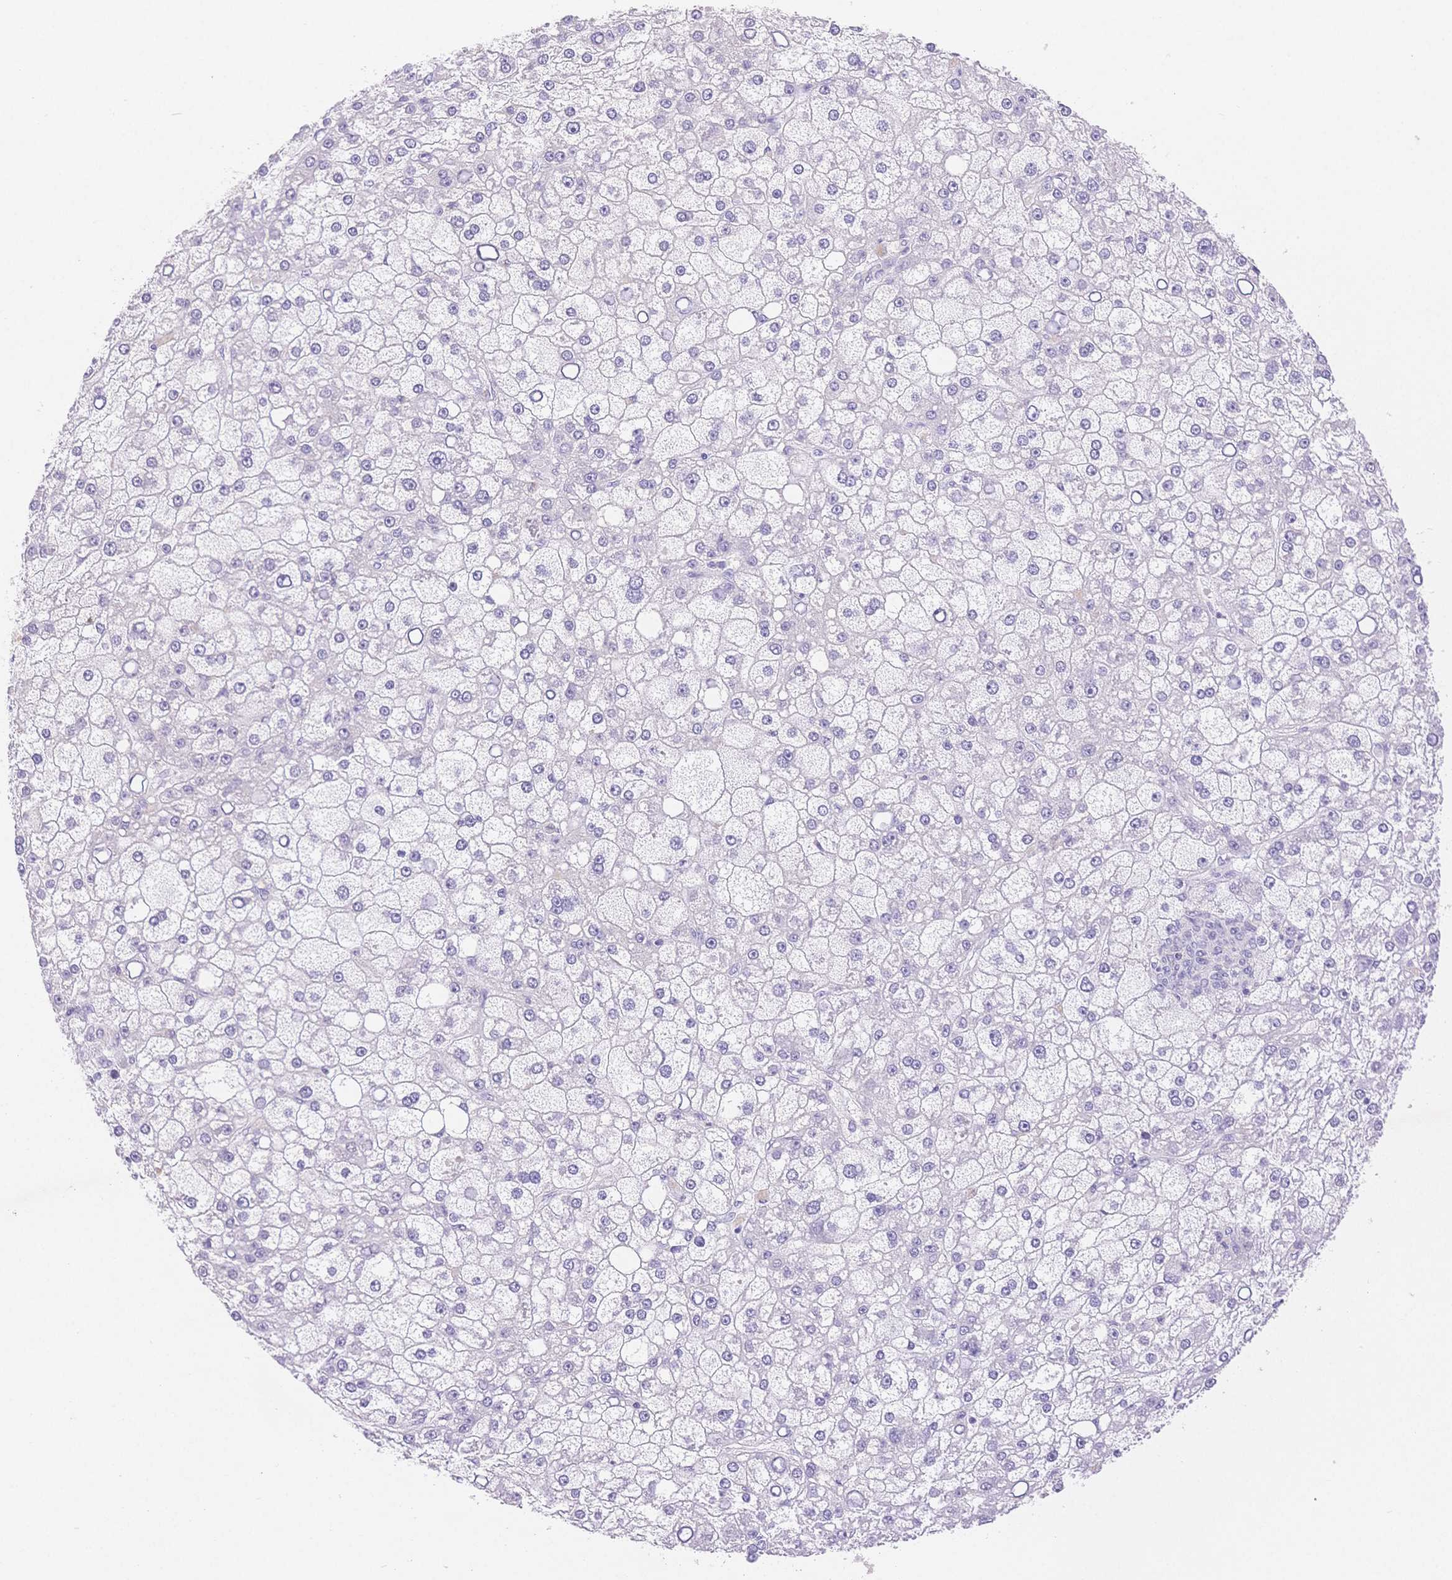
{"staining": {"intensity": "negative", "quantity": "none", "location": "none"}, "tissue": "liver cancer", "cell_type": "Tumor cells", "image_type": "cancer", "snomed": [{"axis": "morphology", "description": "Carcinoma, Hepatocellular, NOS"}, {"axis": "topography", "description": "Liver"}], "caption": "Immunohistochemistry of liver cancer reveals no staining in tumor cells. (Immunohistochemistry (ihc), brightfield microscopy, high magnification).", "gene": "MYOM1", "patient": {"sex": "male", "age": 67}}